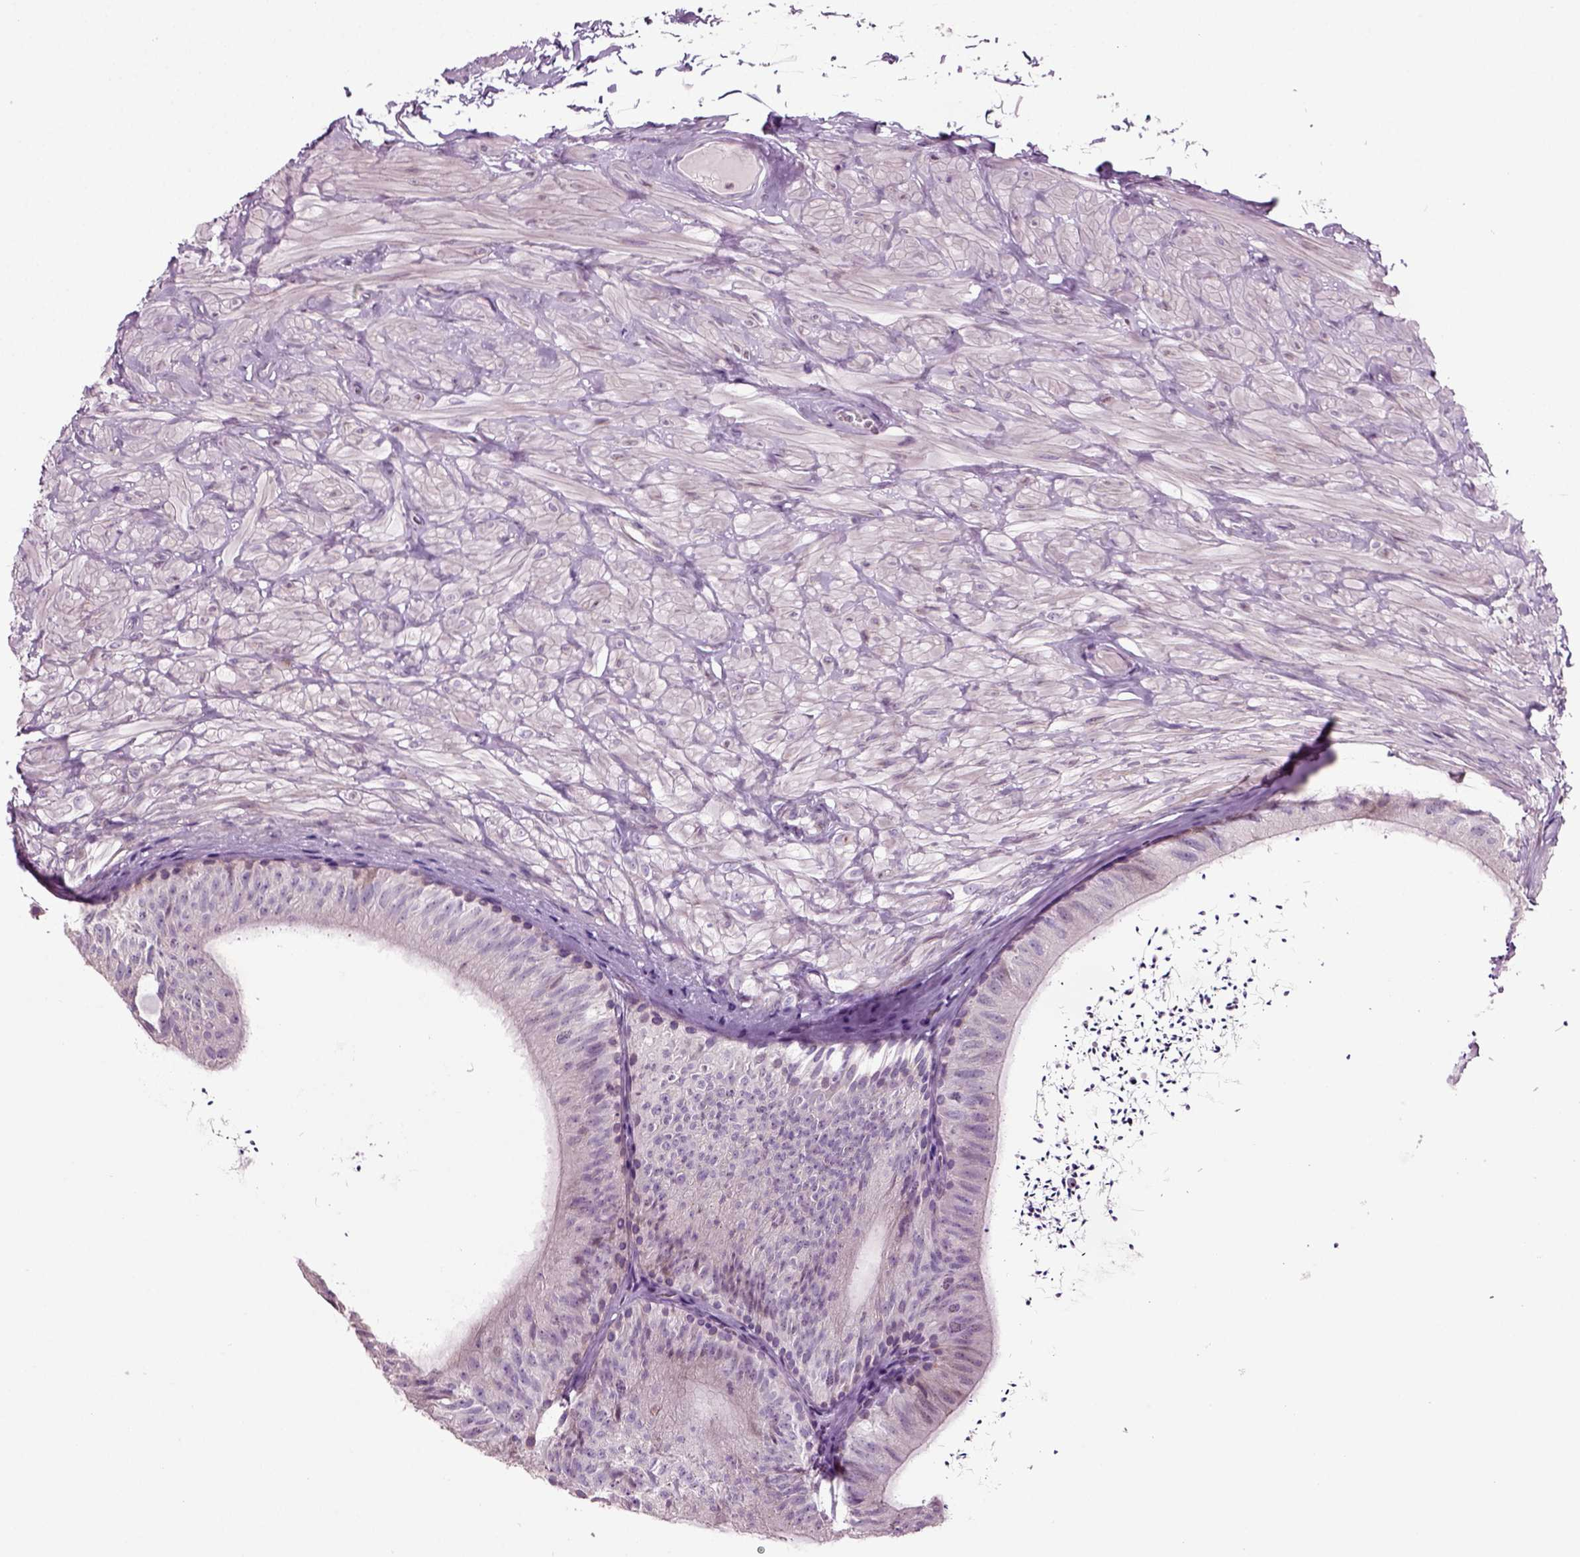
{"staining": {"intensity": "negative", "quantity": "none", "location": "none"}, "tissue": "epididymis", "cell_type": "Glandular cells", "image_type": "normal", "snomed": [{"axis": "morphology", "description": "Normal tissue, NOS"}, {"axis": "topography", "description": "Epididymis"}], "caption": "High magnification brightfield microscopy of unremarkable epididymis stained with DAB (brown) and counterstained with hematoxylin (blue): glandular cells show no significant expression.", "gene": "ARID3A", "patient": {"sex": "male", "age": 32}}